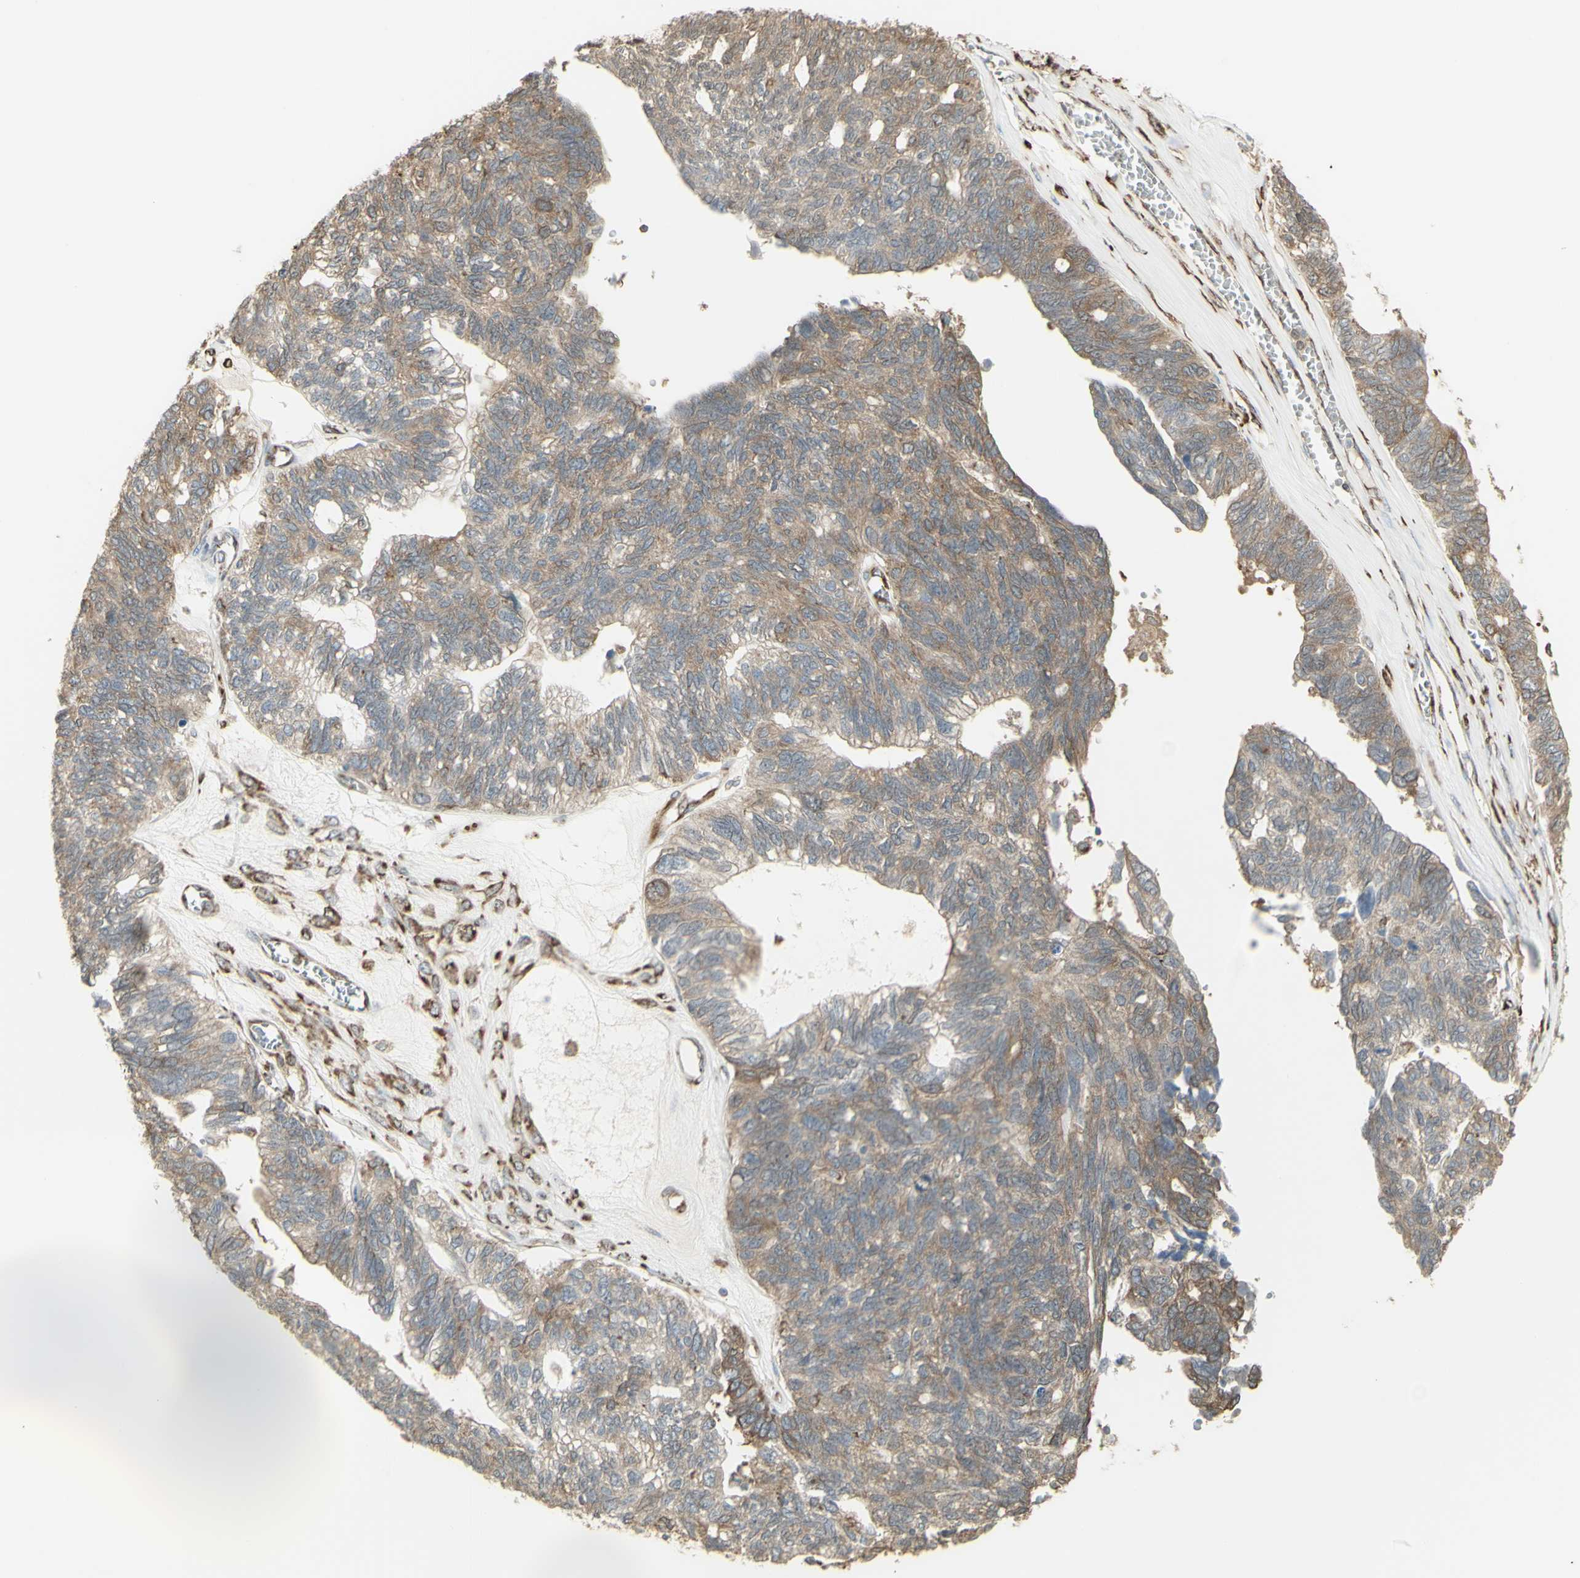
{"staining": {"intensity": "weak", "quantity": "<25%", "location": "cytoplasmic/membranous"}, "tissue": "ovarian cancer", "cell_type": "Tumor cells", "image_type": "cancer", "snomed": [{"axis": "morphology", "description": "Cystadenocarcinoma, serous, NOS"}, {"axis": "topography", "description": "Ovary"}], "caption": "A micrograph of ovarian cancer (serous cystadenocarcinoma) stained for a protein reveals no brown staining in tumor cells. (DAB IHC, high magnification).", "gene": "EEF1B2", "patient": {"sex": "female", "age": 79}}